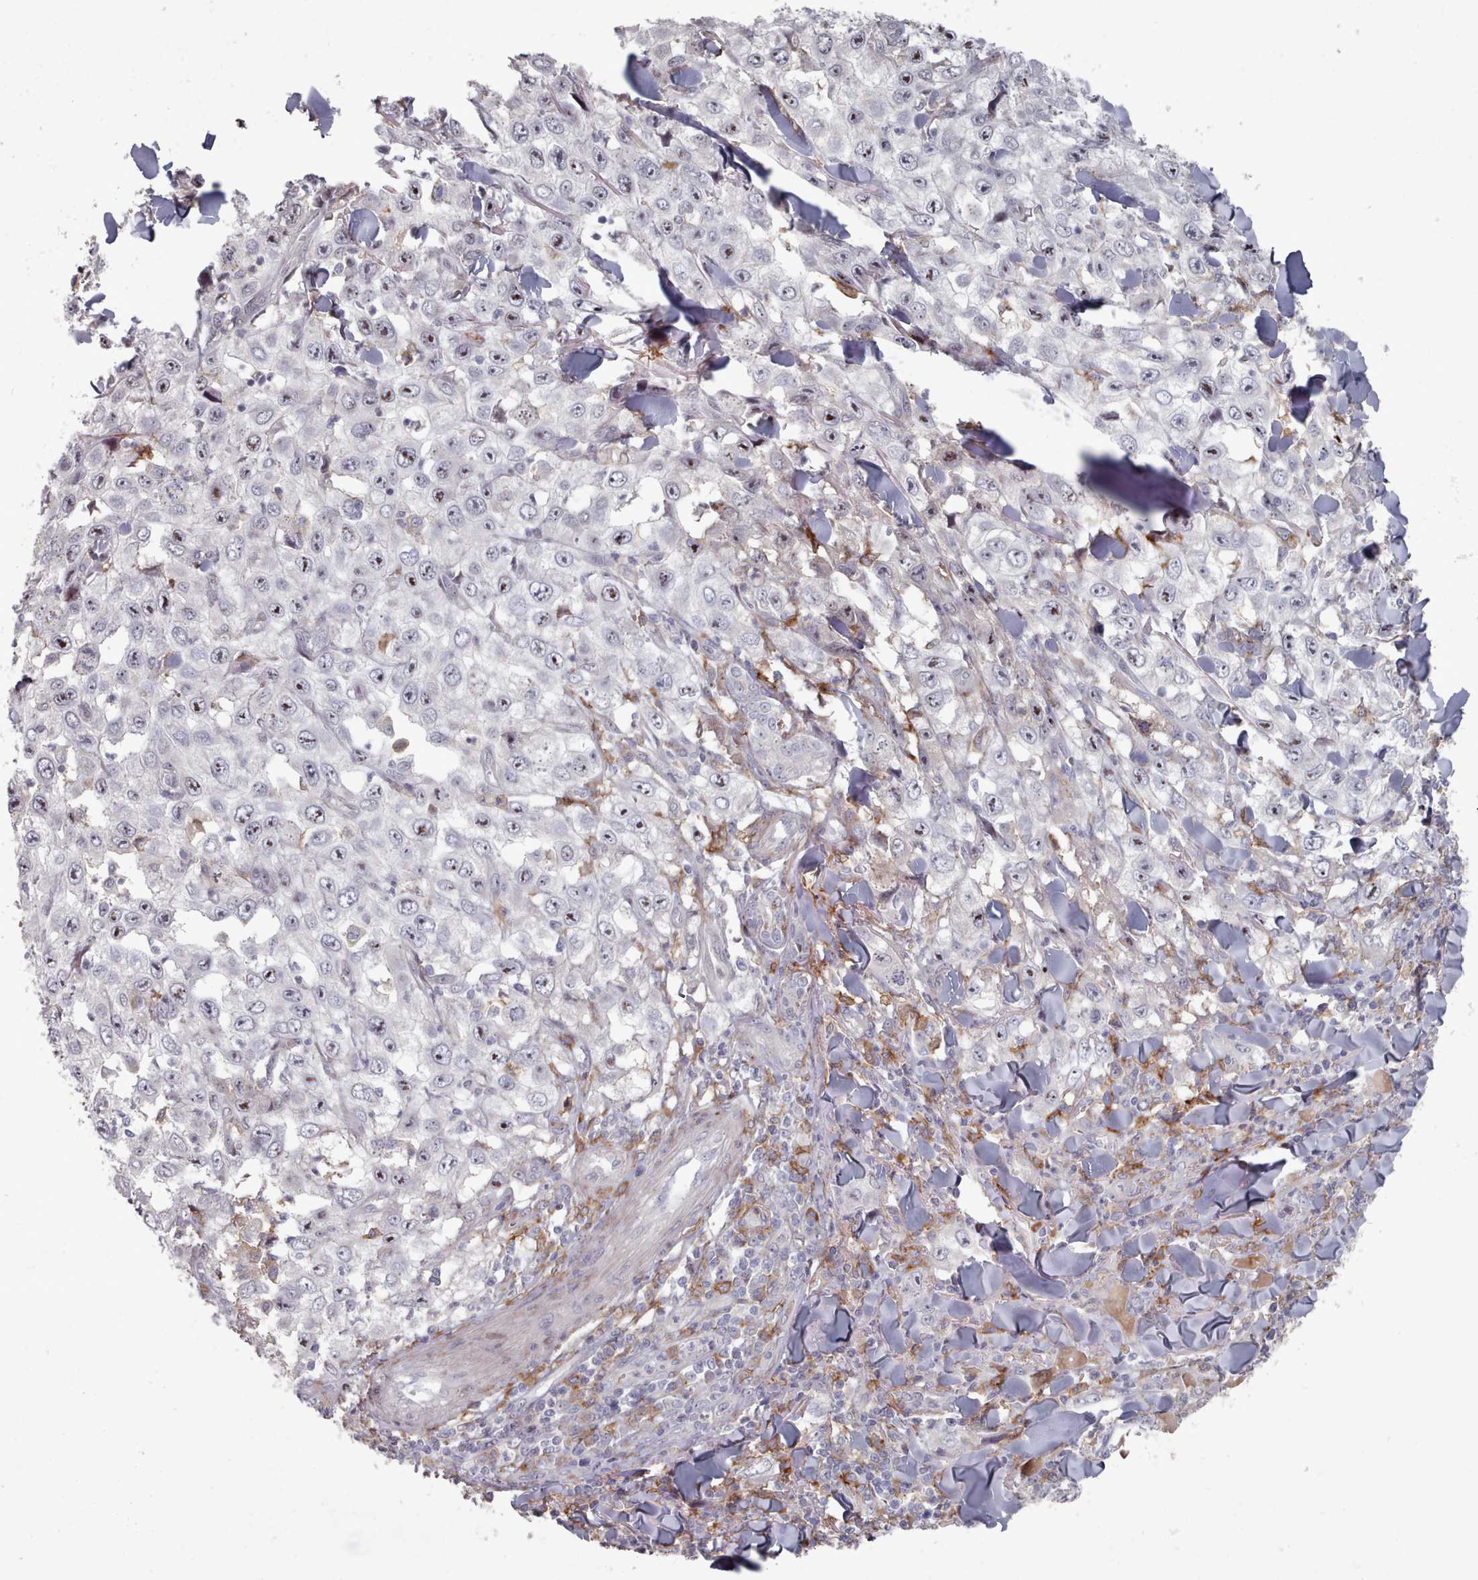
{"staining": {"intensity": "moderate", "quantity": "<25%", "location": "nuclear"}, "tissue": "skin cancer", "cell_type": "Tumor cells", "image_type": "cancer", "snomed": [{"axis": "morphology", "description": "Squamous cell carcinoma, NOS"}, {"axis": "topography", "description": "Skin"}], "caption": "Squamous cell carcinoma (skin) was stained to show a protein in brown. There is low levels of moderate nuclear positivity in about <25% of tumor cells. The staining was performed using DAB (3,3'-diaminobenzidine), with brown indicating positive protein expression. Nuclei are stained blue with hematoxylin.", "gene": "COL8A2", "patient": {"sex": "male", "age": 82}}